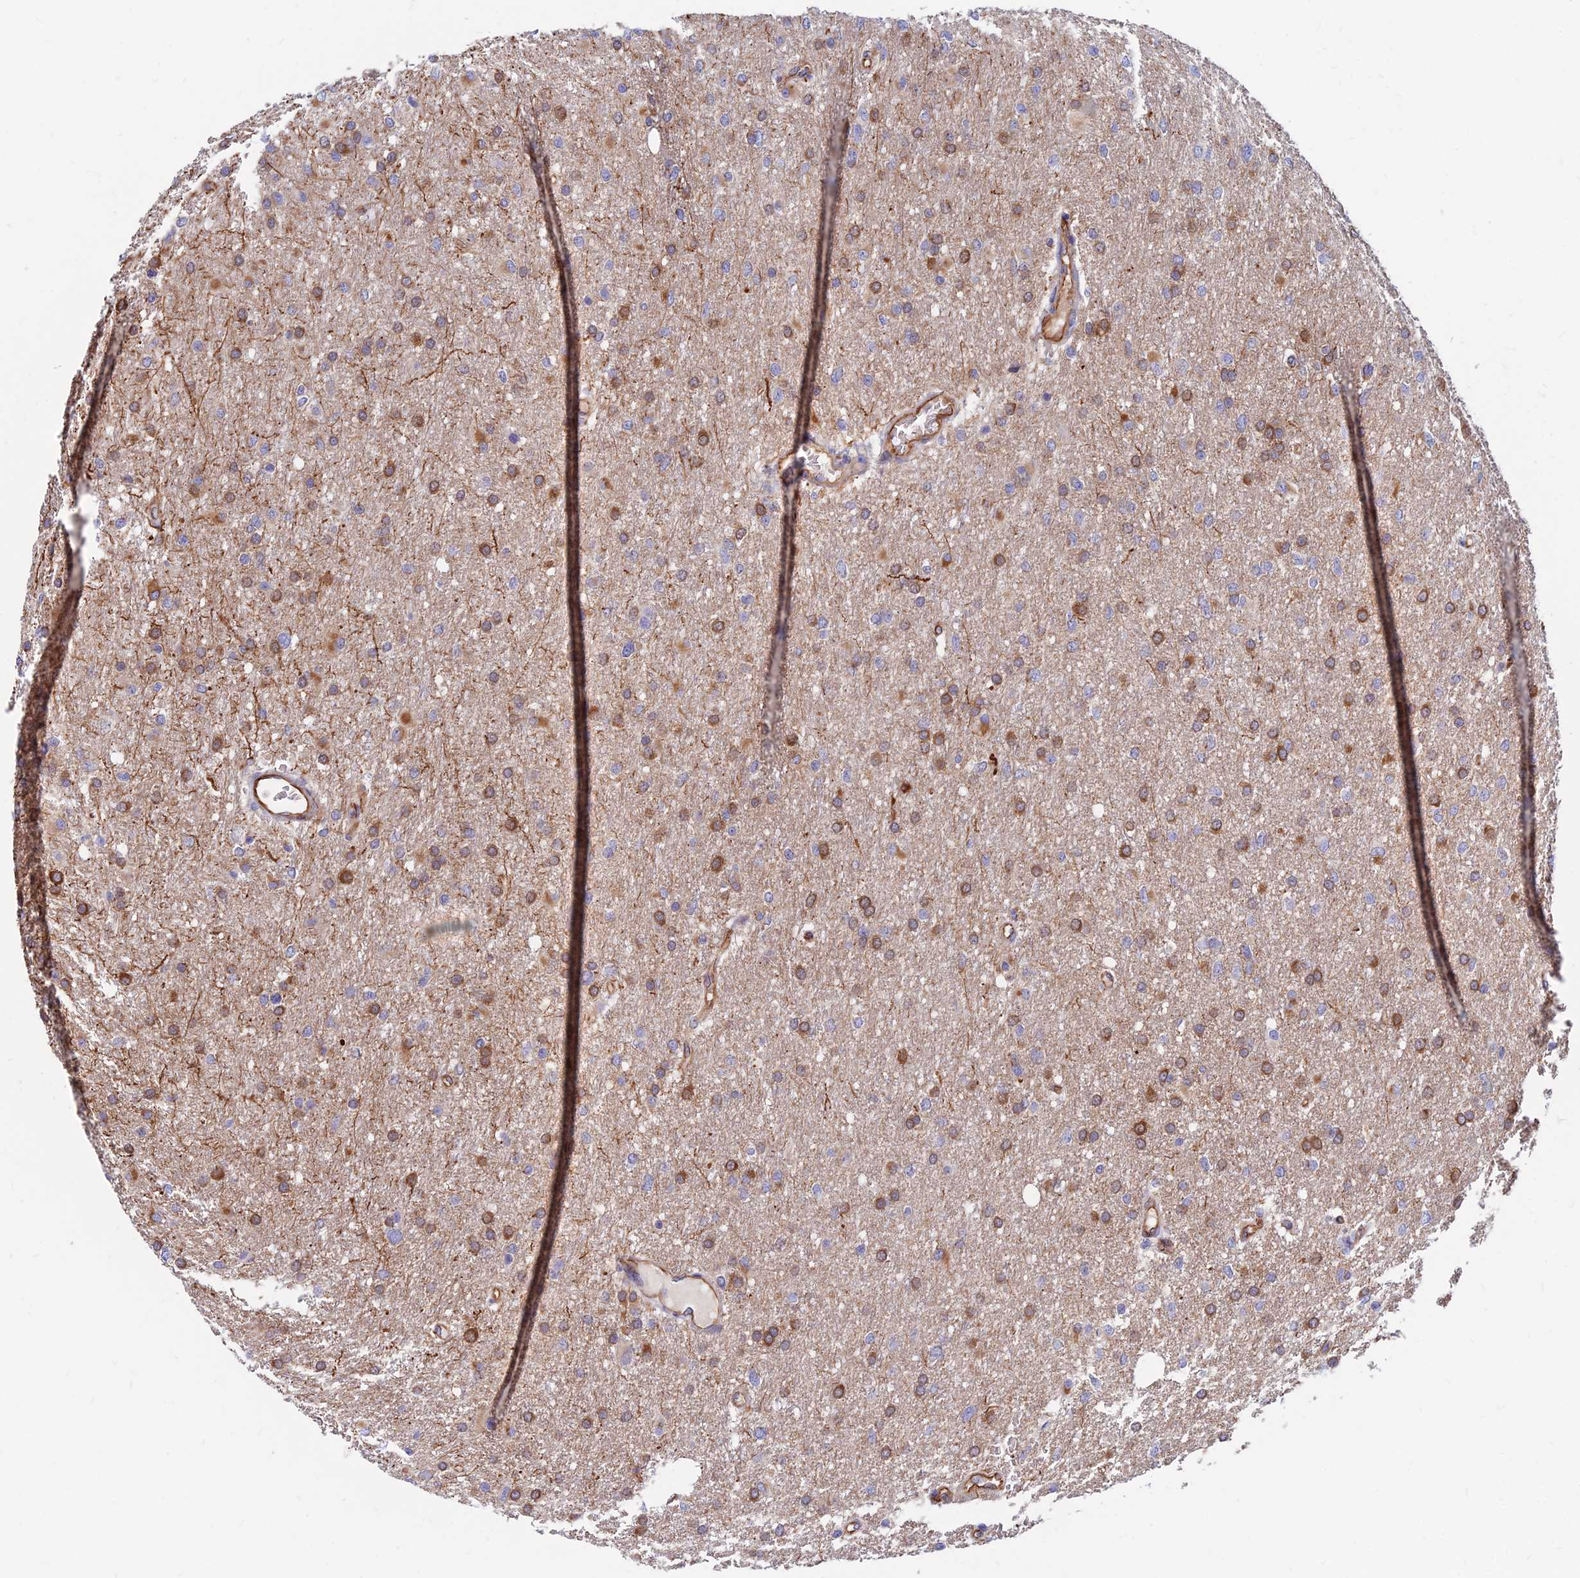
{"staining": {"intensity": "strong", "quantity": "25%-75%", "location": "cytoplasmic/membranous"}, "tissue": "glioma", "cell_type": "Tumor cells", "image_type": "cancer", "snomed": [{"axis": "morphology", "description": "Glioma, malignant, High grade"}, {"axis": "topography", "description": "Cerebral cortex"}], "caption": "Protein staining of malignant high-grade glioma tissue displays strong cytoplasmic/membranous positivity in approximately 25%-75% of tumor cells.", "gene": "CDK18", "patient": {"sex": "female", "age": 36}}